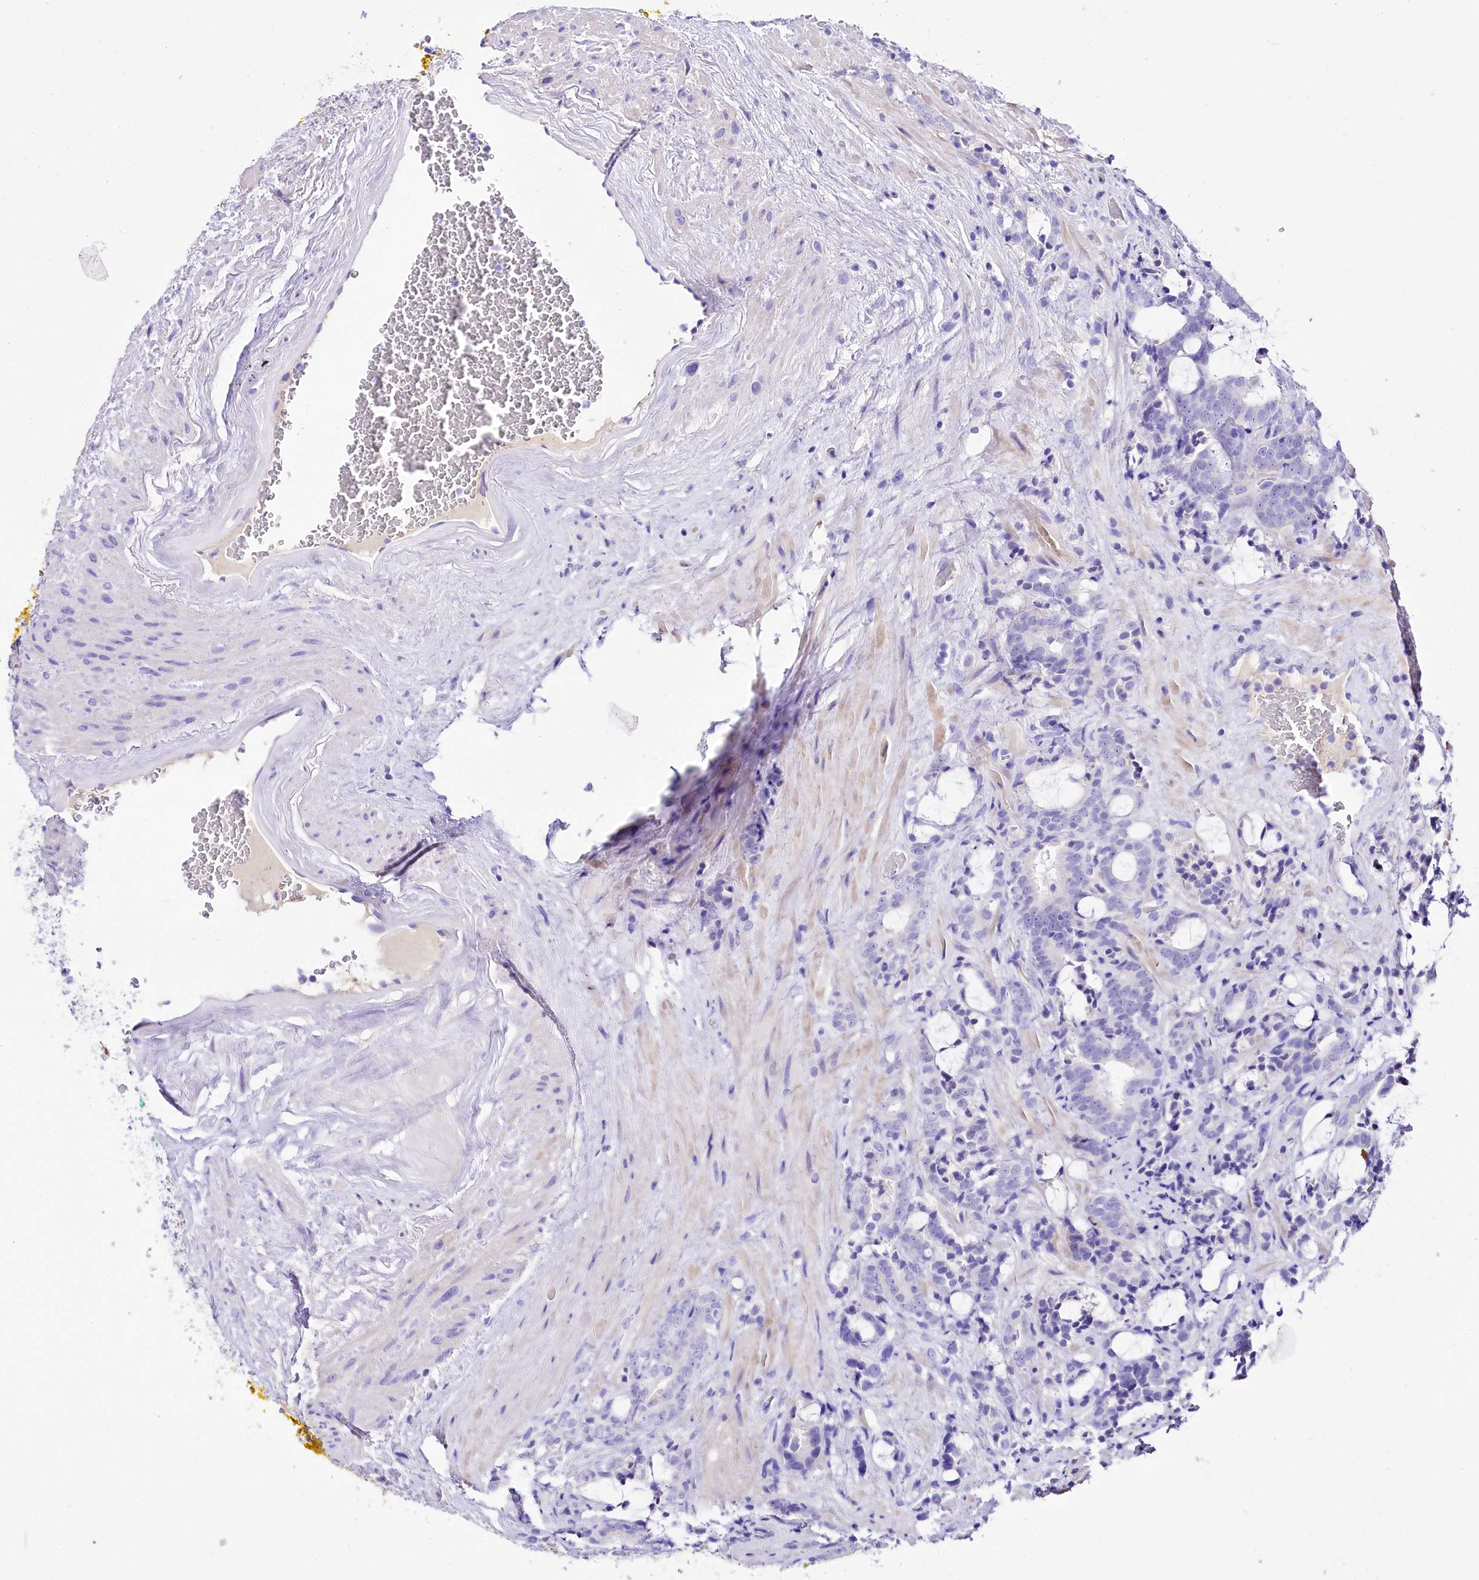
{"staining": {"intensity": "negative", "quantity": "none", "location": "none"}, "tissue": "prostate cancer", "cell_type": "Tumor cells", "image_type": "cancer", "snomed": [{"axis": "morphology", "description": "Adenocarcinoma, High grade"}, {"axis": "topography", "description": "Prostate and seminal vesicle, NOS"}], "caption": "An image of prostate cancer stained for a protein demonstrates no brown staining in tumor cells.", "gene": "A2ML1", "patient": {"sex": "male", "age": 67}}